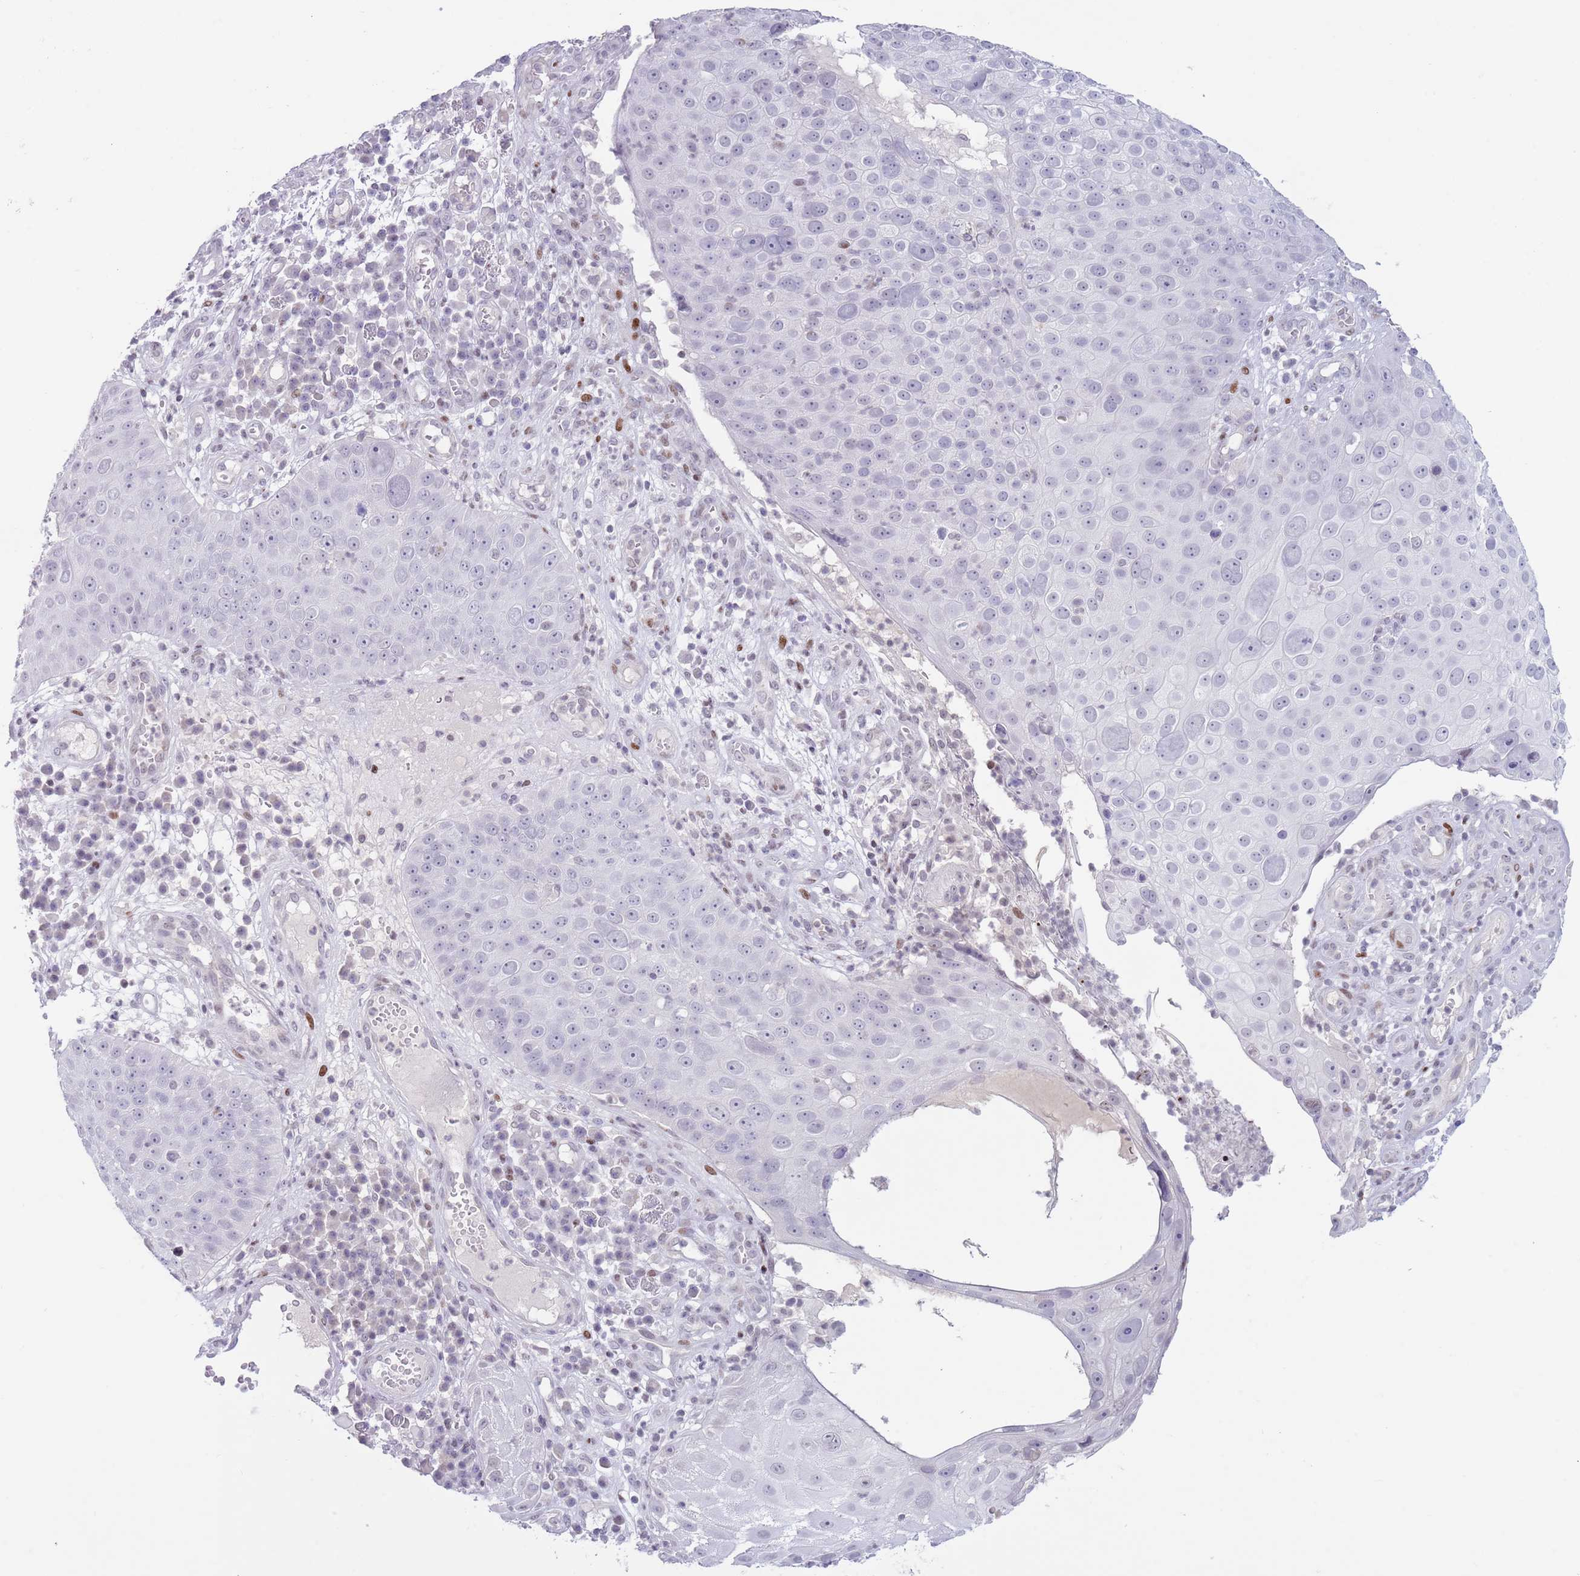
{"staining": {"intensity": "negative", "quantity": "none", "location": "none"}, "tissue": "skin cancer", "cell_type": "Tumor cells", "image_type": "cancer", "snomed": [{"axis": "morphology", "description": "Squamous cell carcinoma, NOS"}, {"axis": "topography", "description": "Skin"}], "caption": "This is an IHC photomicrograph of human skin cancer (squamous cell carcinoma). There is no expression in tumor cells.", "gene": "MFSD10", "patient": {"sex": "male", "age": 71}}